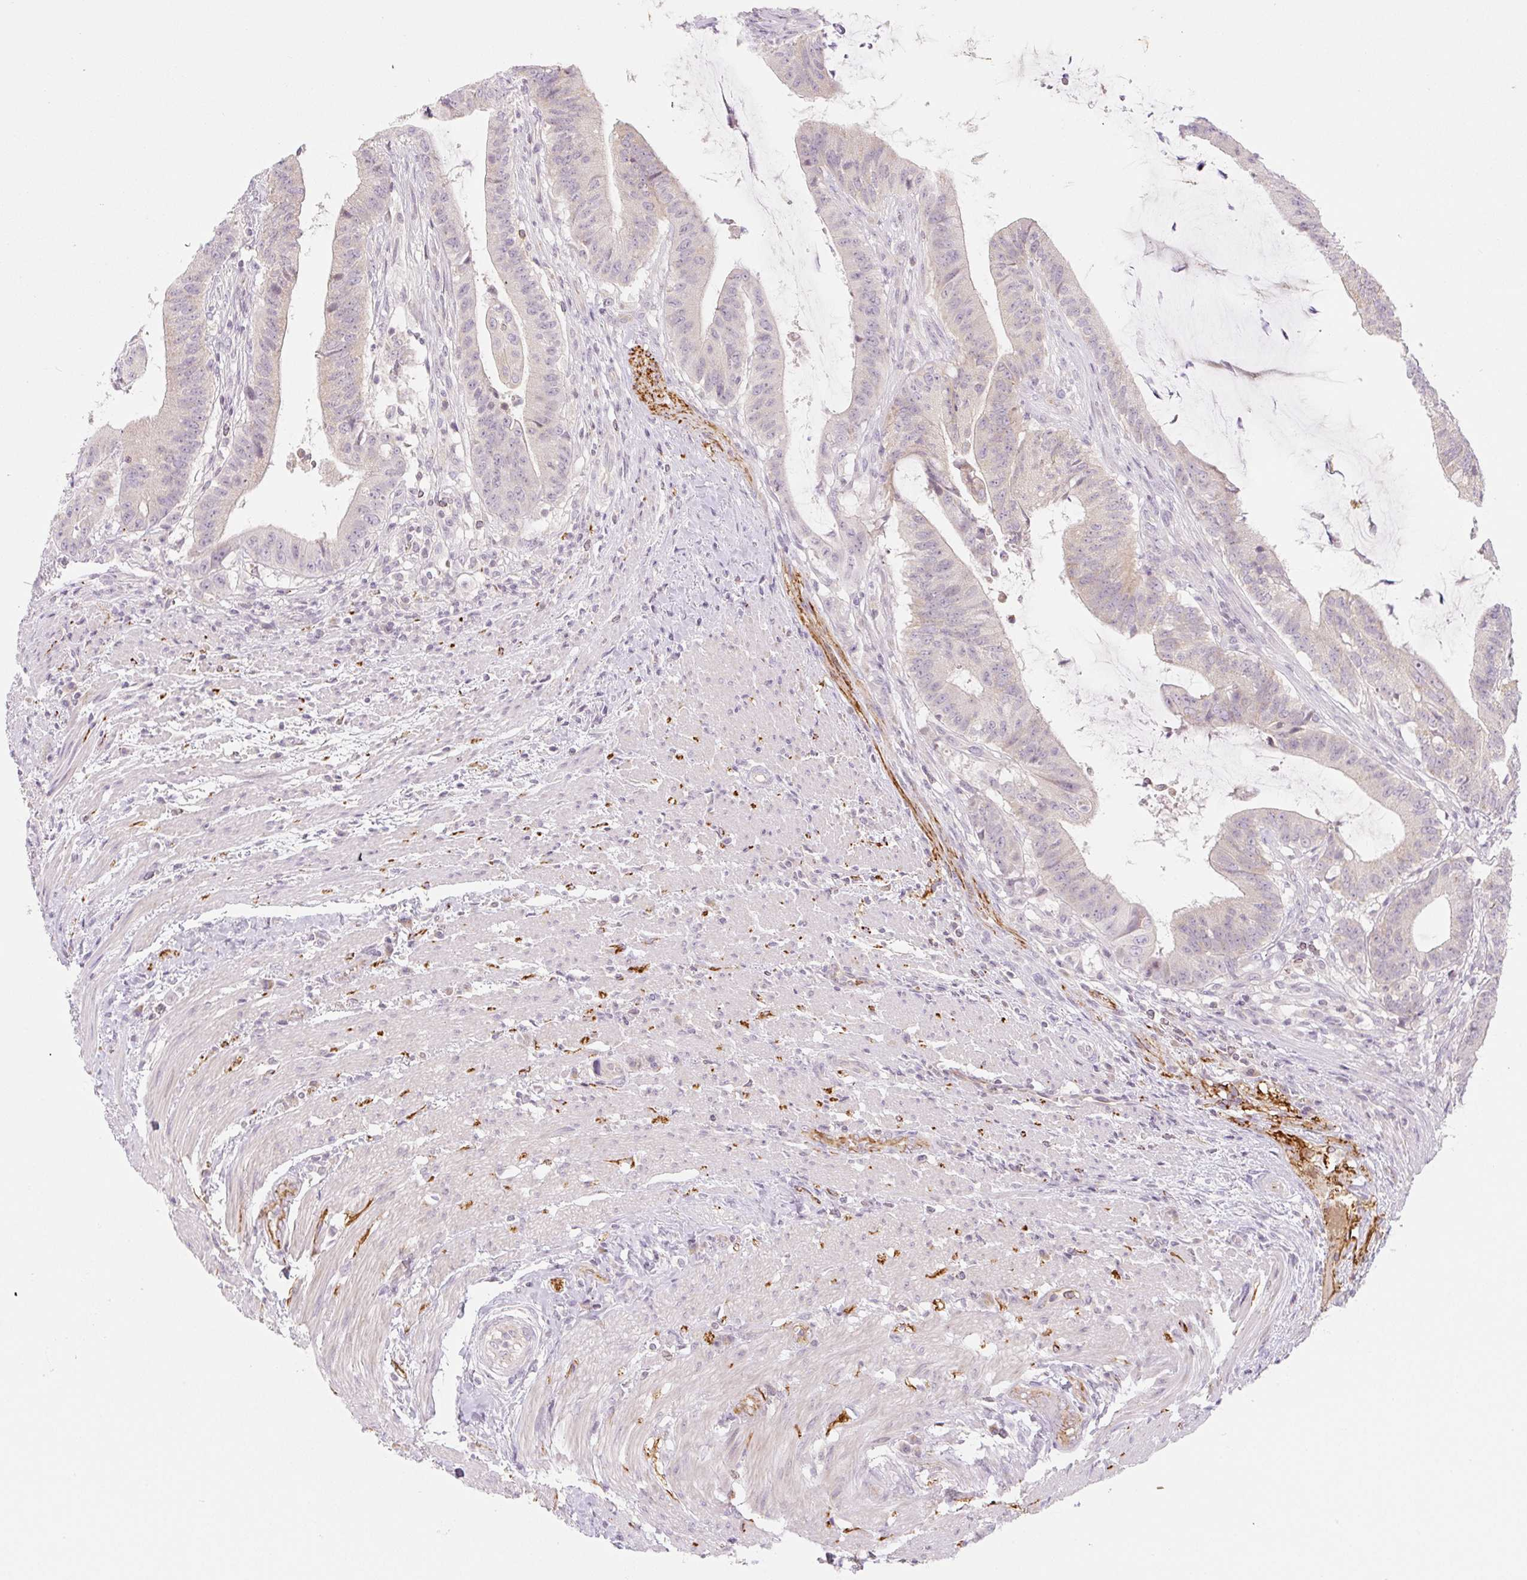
{"staining": {"intensity": "weak", "quantity": "25%-75%", "location": "cytoplasmic/membranous"}, "tissue": "colorectal cancer", "cell_type": "Tumor cells", "image_type": "cancer", "snomed": [{"axis": "morphology", "description": "Adenocarcinoma, NOS"}, {"axis": "topography", "description": "Colon"}], "caption": "Immunohistochemistry (IHC) micrograph of human colorectal adenocarcinoma stained for a protein (brown), which exhibits low levels of weak cytoplasmic/membranous staining in about 25%-75% of tumor cells.", "gene": "CASKIN1", "patient": {"sex": "female", "age": 43}}